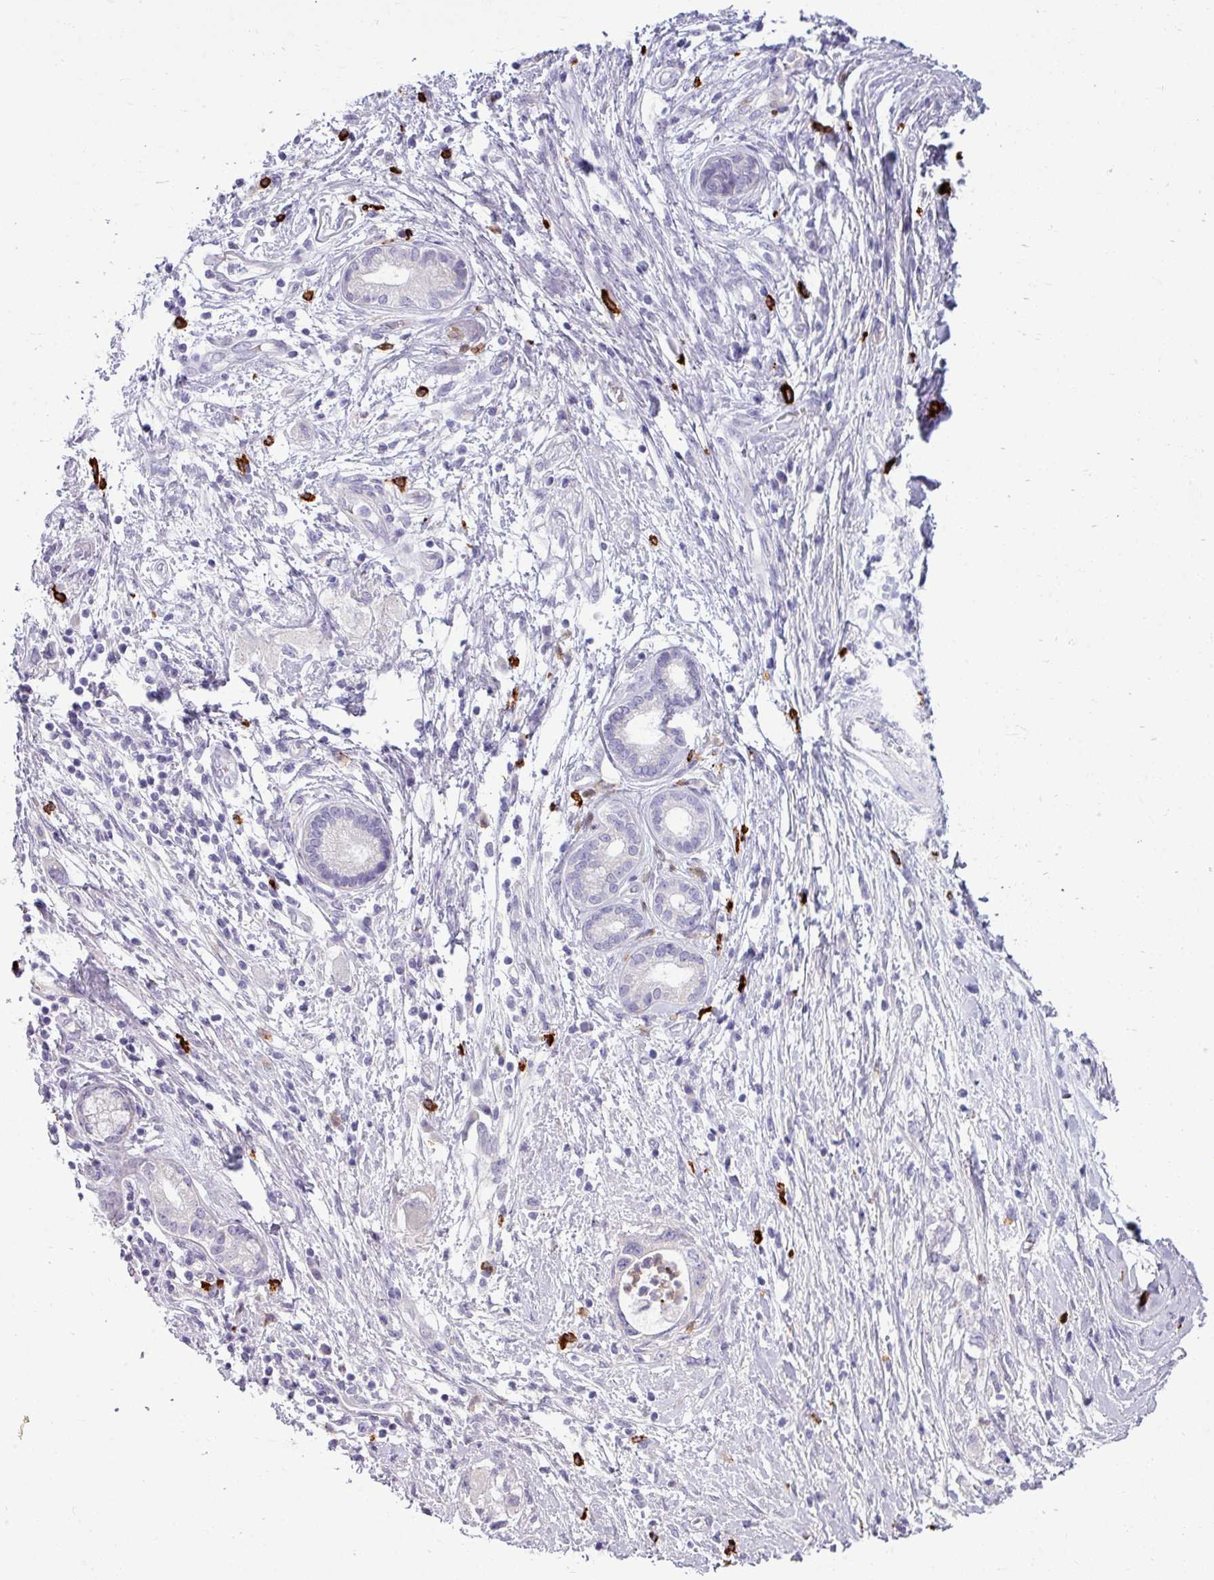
{"staining": {"intensity": "negative", "quantity": "none", "location": "none"}, "tissue": "pancreatic cancer", "cell_type": "Tumor cells", "image_type": "cancer", "snomed": [{"axis": "morphology", "description": "Adenocarcinoma, NOS"}, {"axis": "topography", "description": "Pancreas"}], "caption": "There is no significant expression in tumor cells of pancreatic cancer (adenocarcinoma).", "gene": "TRIM39", "patient": {"sex": "female", "age": 73}}